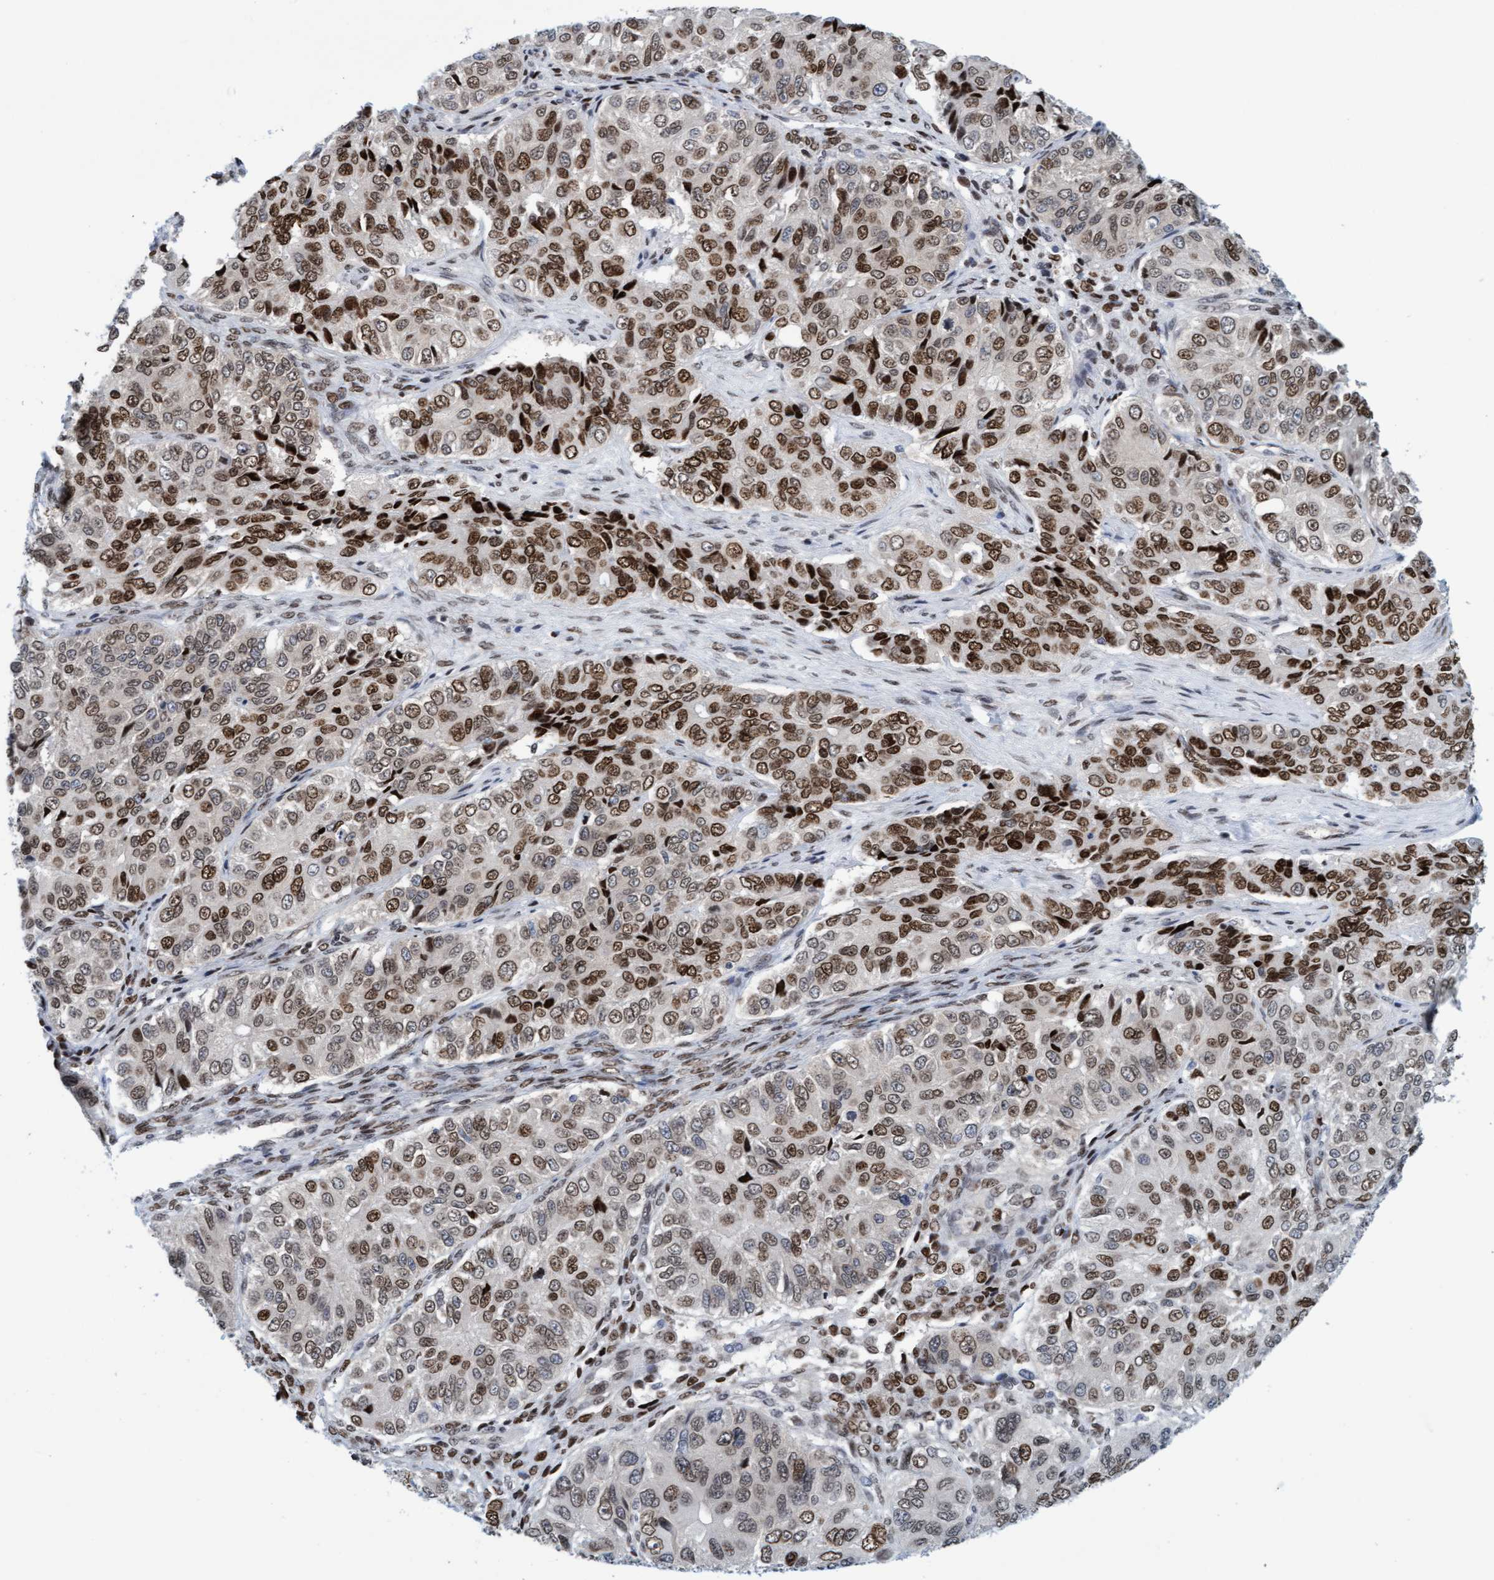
{"staining": {"intensity": "moderate", "quantity": ">75%", "location": "nuclear"}, "tissue": "ovarian cancer", "cell_type": "Tumor cells", "image_type": "cancer", "snomed": [{"axis": "morphology", "description": "Carcinoma, endometroid"}, {"axis": "topography", "description": "Ovary"}], "caption": "This is a photomicrograph of immunohistochemistry staining of ovarian cancer, which shows moderate positivity in the nuclear of tumor cells.", "gene": "GLRX2", "patient": {"sex": "female", "age": 51}}